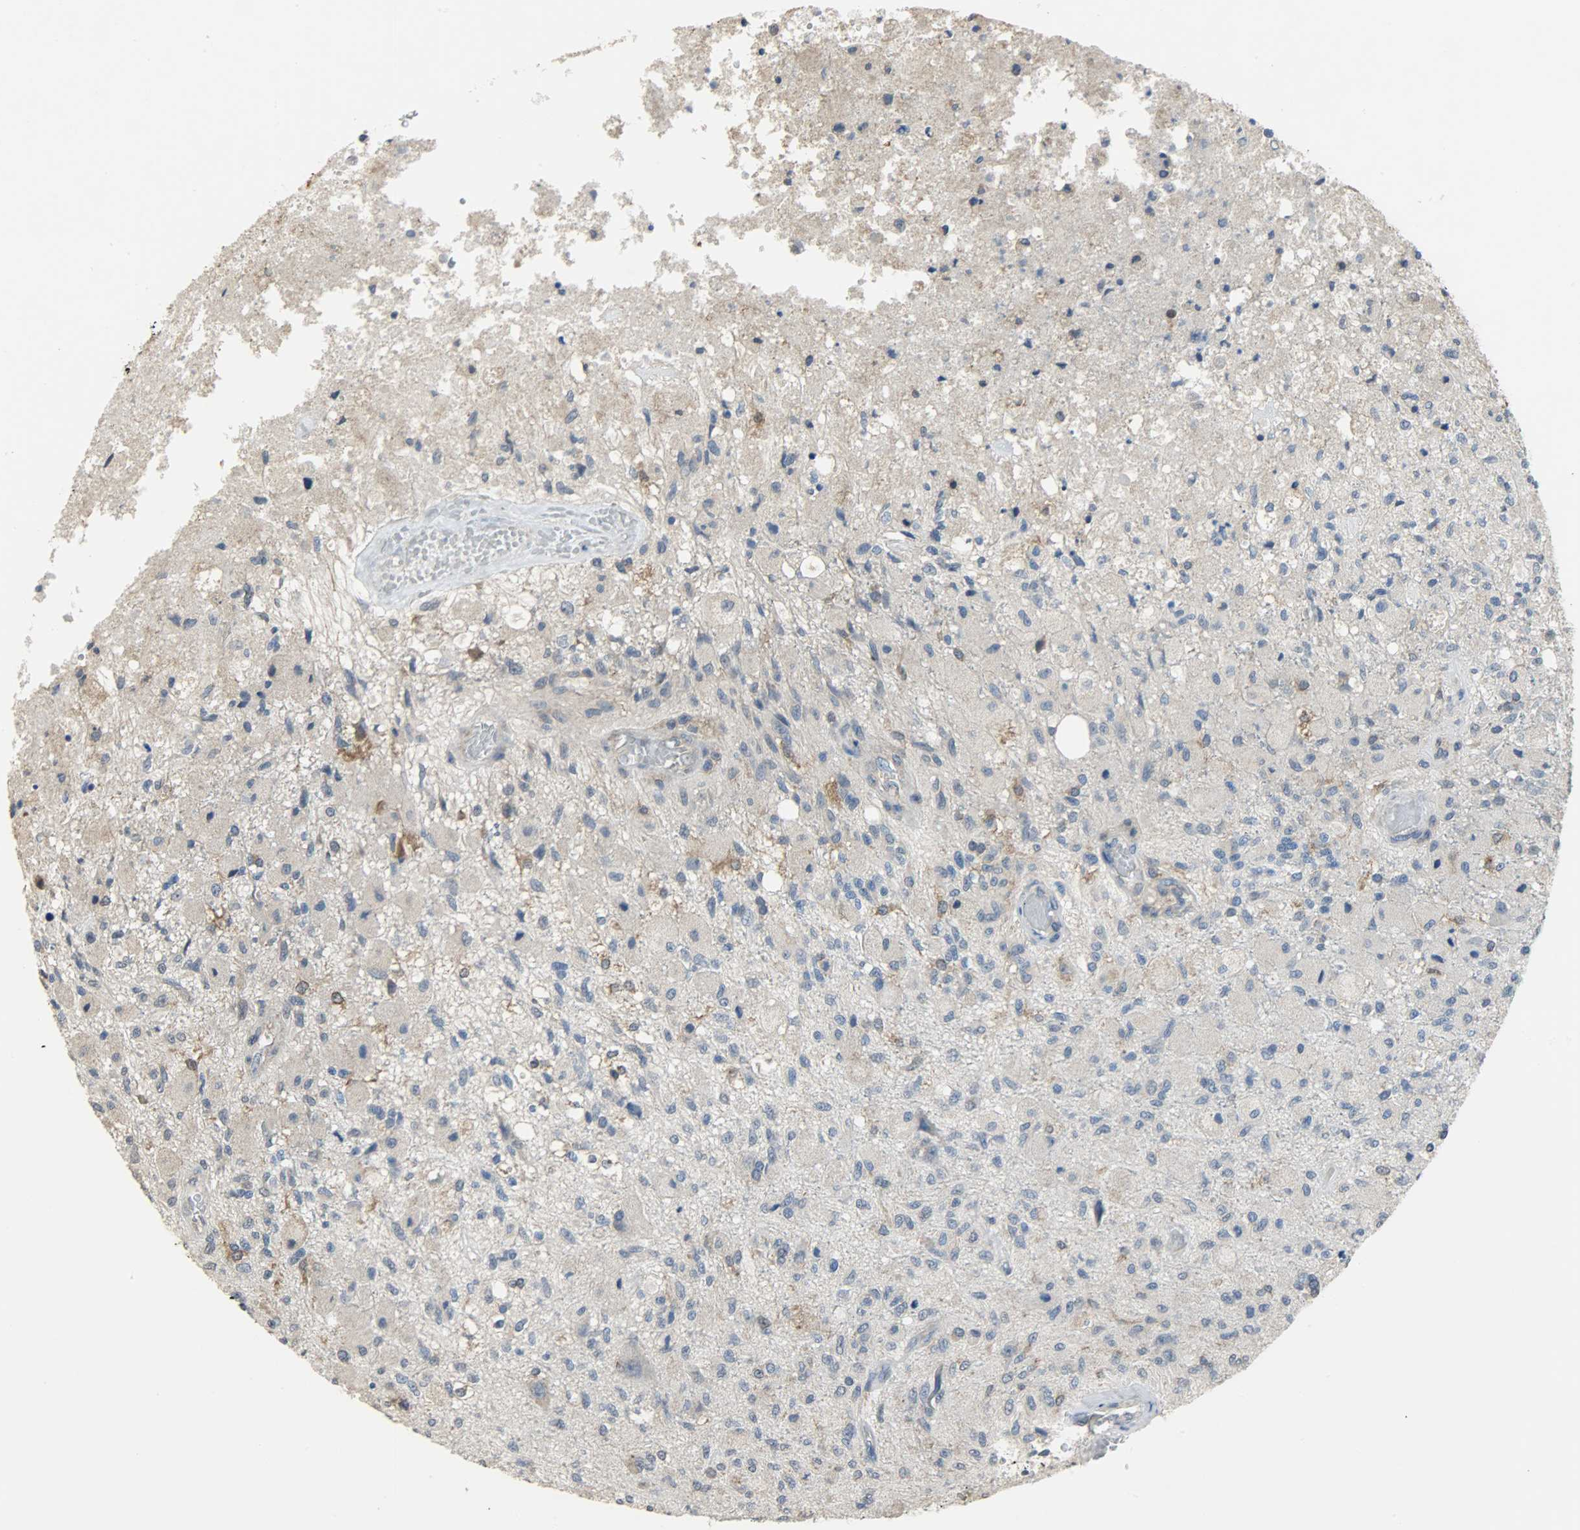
{"staining": {"intensity": "moderate", "quantity": "<25%", "location": "cytoplasmic/membranous"}, "tissue": "glioma", "cell_type": "Tumor cells", "image_type": "cancer", "snomed": [{"axis": "morphology", "description": "Normal tissue, NOS"}, {"axis": "morphology", "description": "Glioma, malignant, High grade"}, {"axis": "topography", "description": "Cerebral cortex"}], "caption": "The immunohistochemical stain highlights moderate cytoplasmic/membranous staining in tumor cells of malignant glioma (high-grade) tissue.", "gene": "TRIM21", "patient": {"sex": "male", "age": 77}}